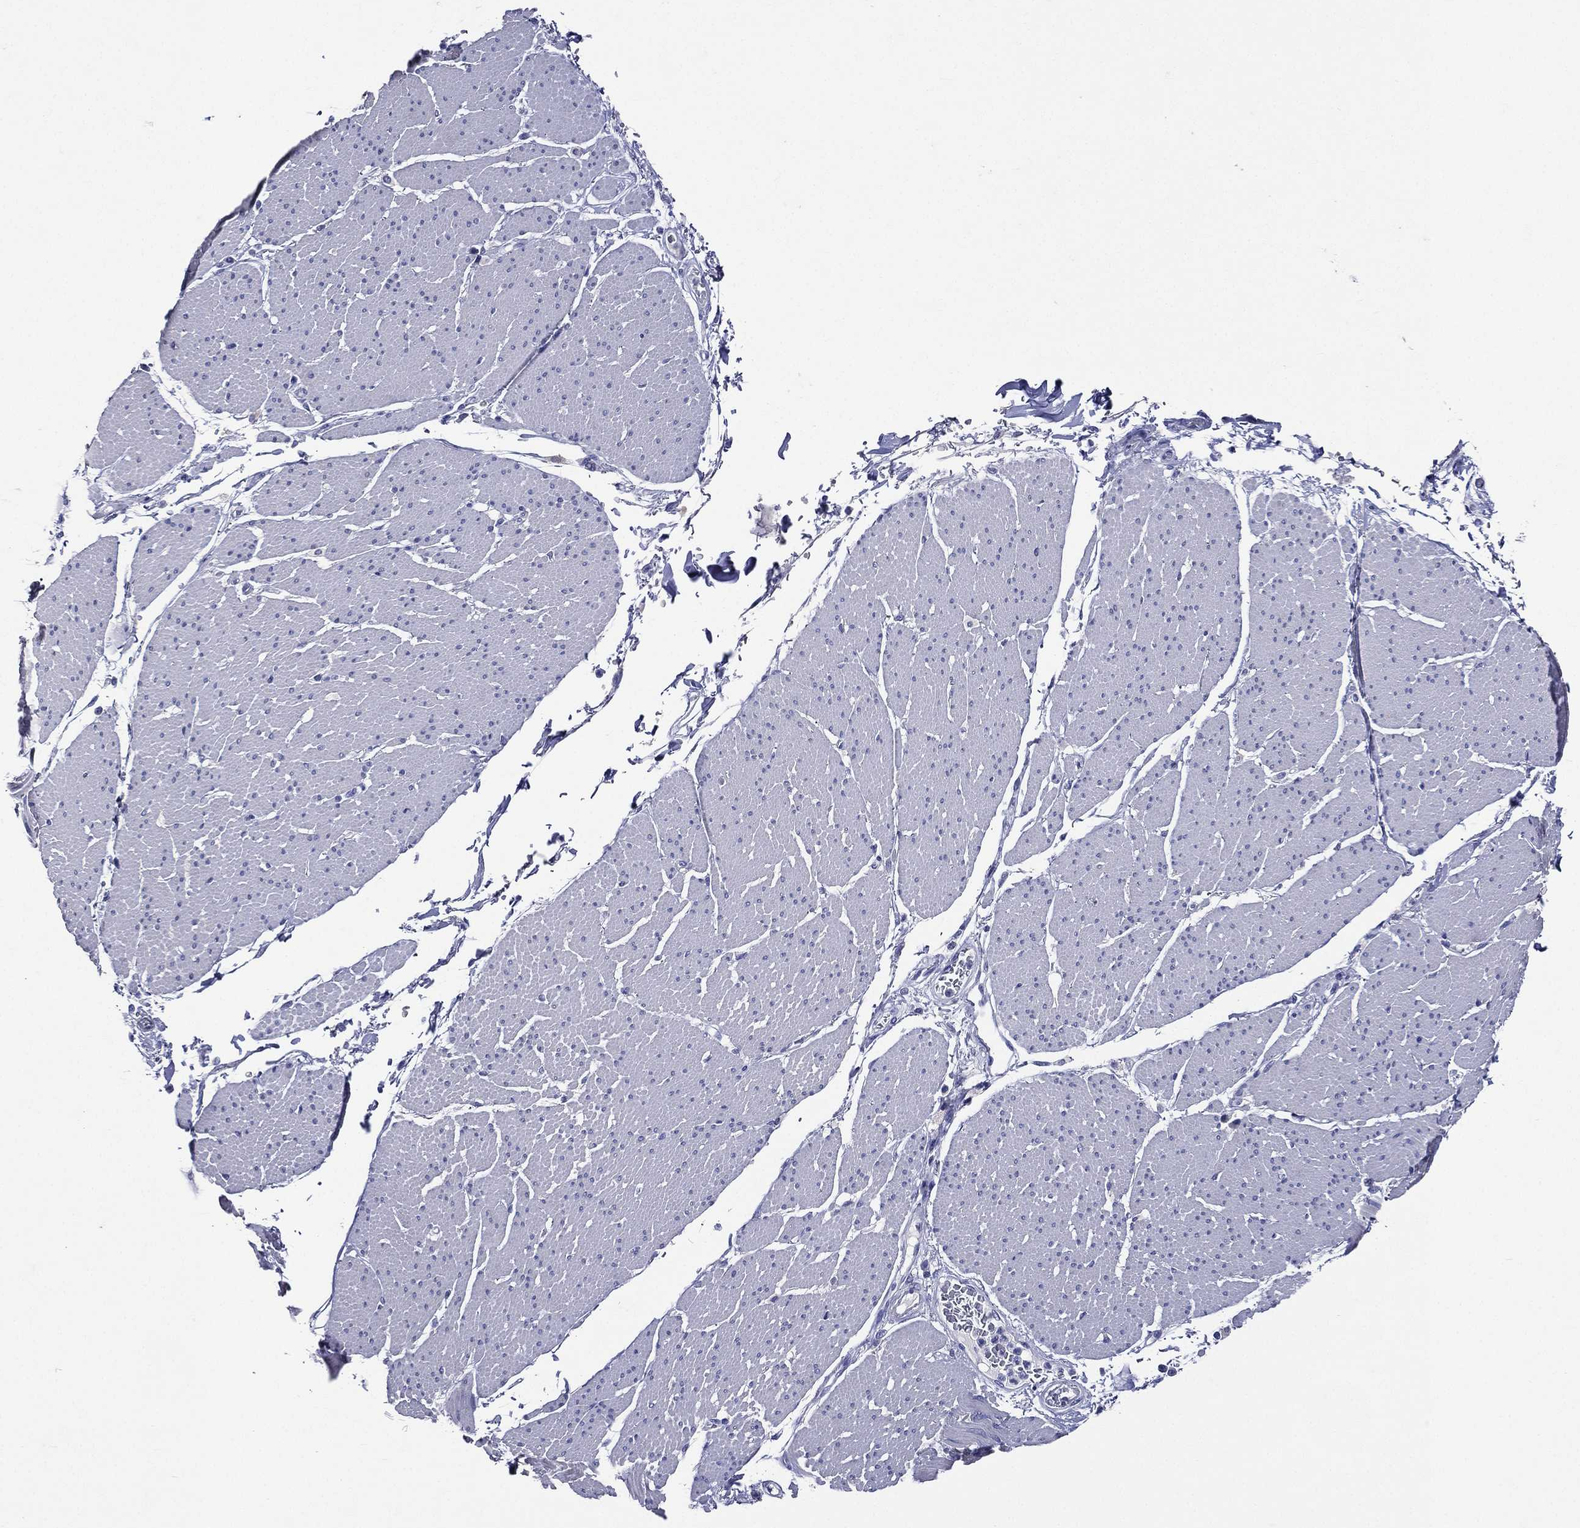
{"staining": {"intensity": "negative", "quantity": "none", "location": "none"}, "tissue": "smooth muscle", "cell_type": "Smooth muscle cells", "image_type": "normal", "snomed": [{"axis": "morphology", "description": "Normal tissue, NOS"}, {"axis": "topography", "description": "Smooth muscle"}, {"axis": "topography", "description": "Anal"}], "caption": "This histopathology image is of benign smooth muscle stained with immunohistochemistry (IHC) to label a protein in brown with the nuclei are counter-stained blue. There is no expression in smooth muscle cells.", "gene": "TGM1", "patient": {"sex": "male", "age": 83}}